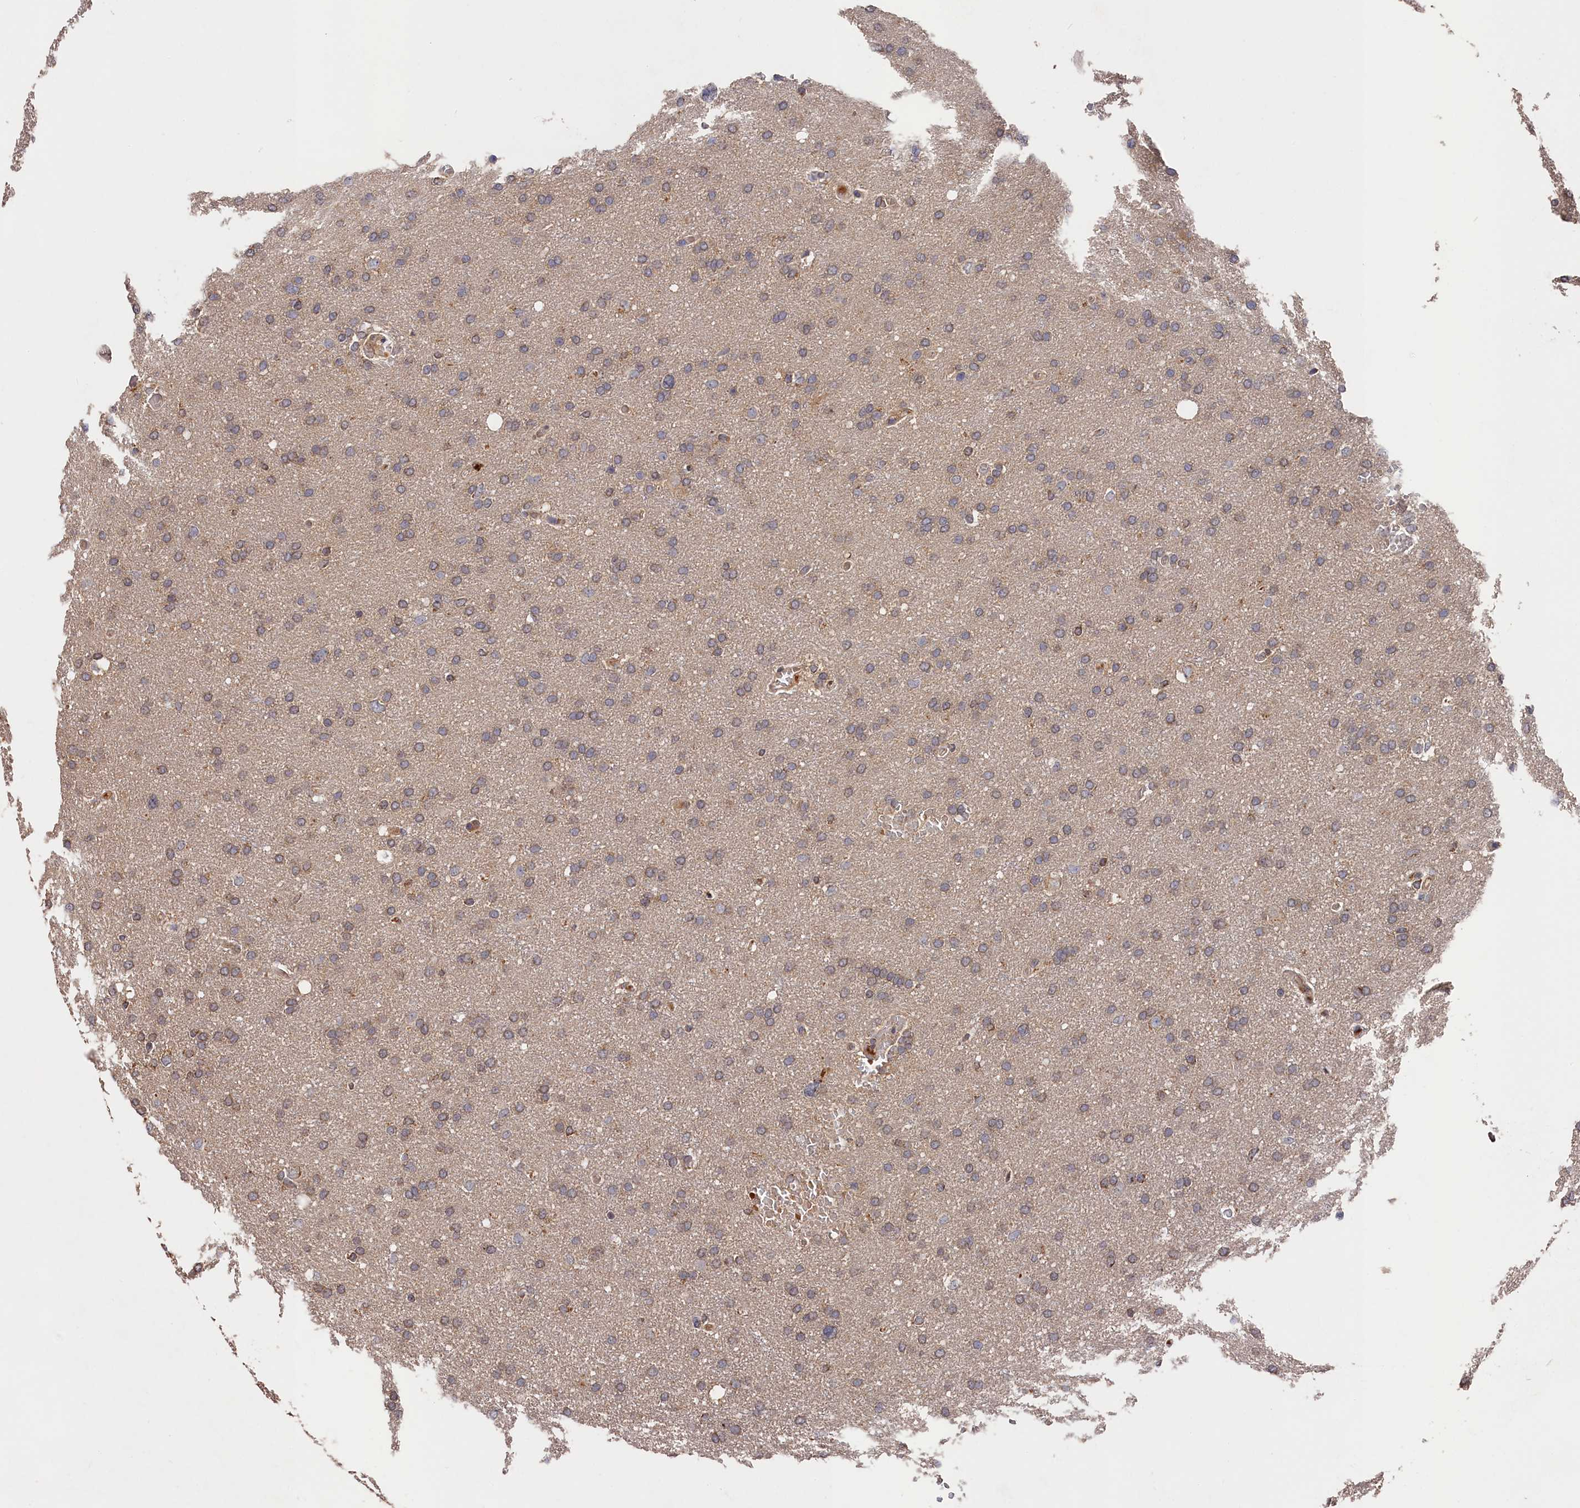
{"staining": {"intensity": "weak", "quantity": "25%-75%", "location": "cytoplasmic/membranous"}, "tissue": "glioma", "cell_type": "Tumor cells", "image_type": "cancer", "snomed": [{"axis": "morphology", "description": "Glioma, malignant, High grade"}, {"axis": "topography", "description": "Cerebral cortex"}], "caption": "Immunohistochemistry (DAB) staining of glioma shows weak cytoplasmic/membranous protein staining in about 25%-75% of tumor cells. (Brightfield microscopy of DAB IHC at high magnification).", "gene": "DHRS11", "patient": {"sex": "female", "age": 36}}